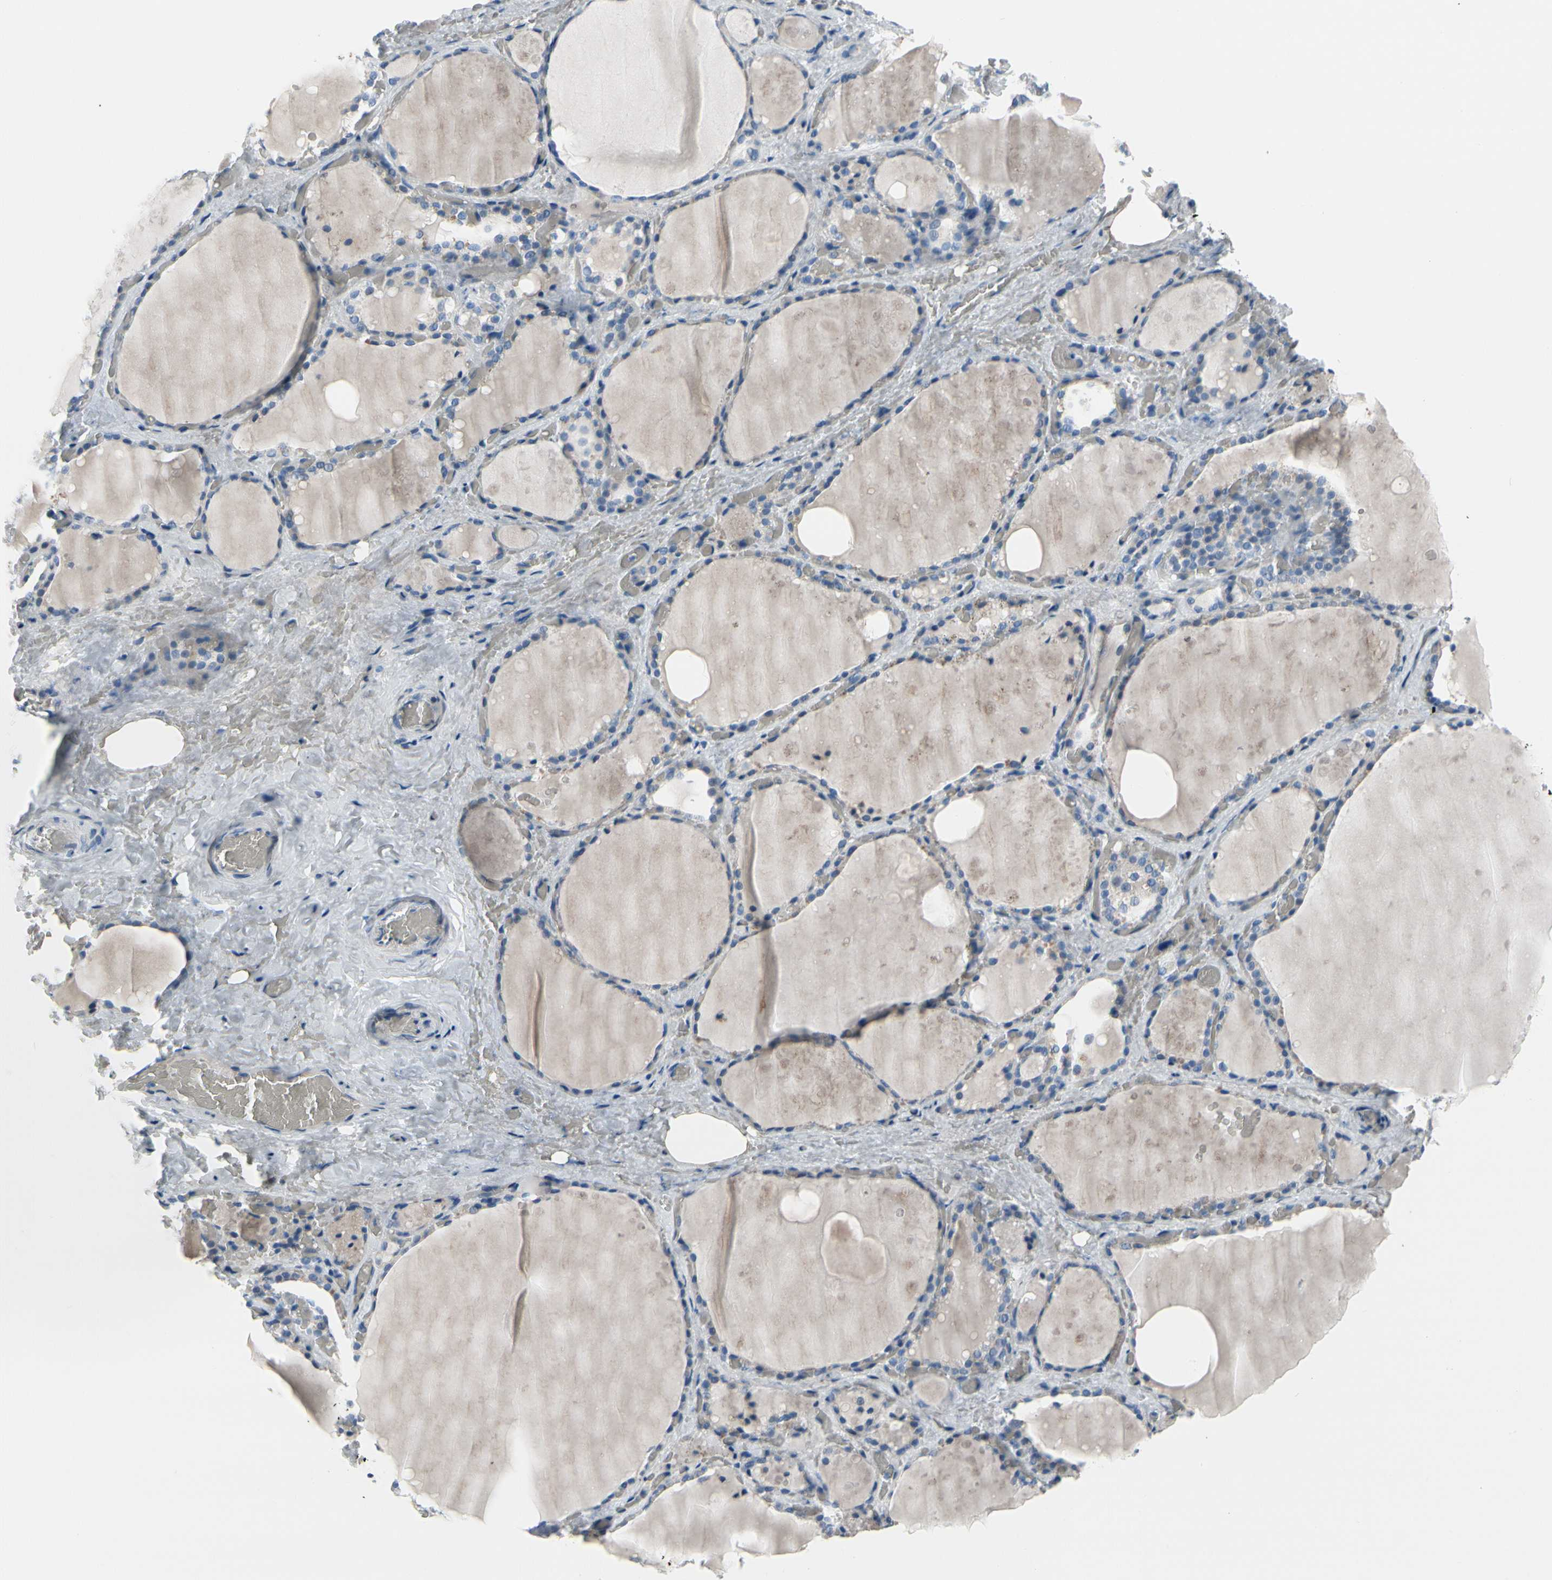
{"staining": {"intensity": "negative", "quantity": "none", "location": "none"}, "tissue": "thyroid gland", "cell_type": "Glandular cells", "image_type": "normal", "snomed": [{"axis": "morphology", "description": "Normal tissue, NOS"}, {"axis": "topography", "description": "Thyroid gland"}], "caption": "An immunohistochemistry (IHC) histopathology image of unremarkable thyroid gland is shown. There is no staining in glandular cells of thyroid gland. (DAB immunohistochemistry visualized using brightfield microscopy, high magnification).", "gene": "MUC5B", "patient": {"sex": "male", "age": 61}}